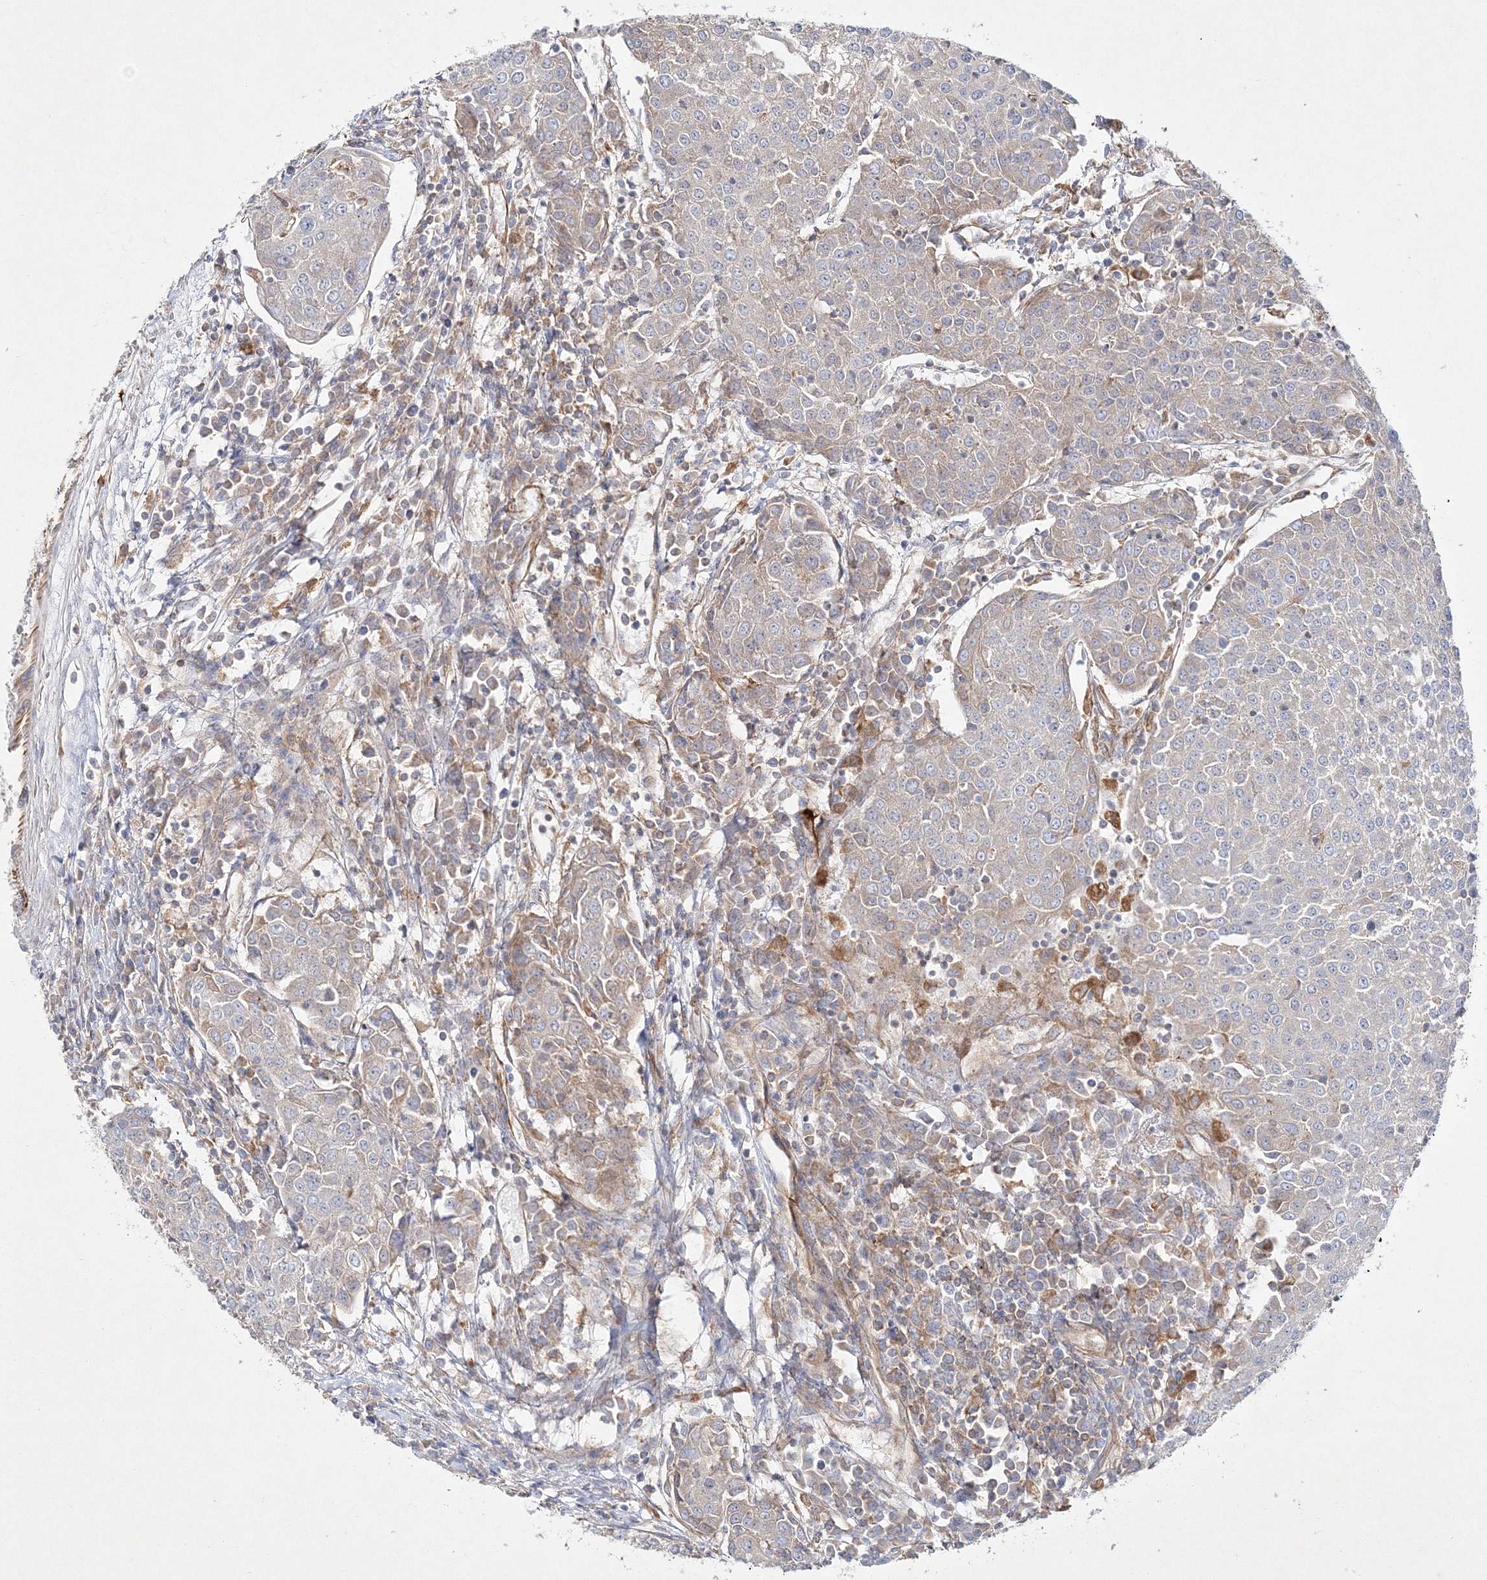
{"staining": {"intensity": "negative", "quantity": "none", "location": "none"}, "tissue": "urothelial cancer", "cell_type": "Tumor cells", "image_type": "cancer", "snomed": [{"axis": "morphology", "description": "Urothelial carcinoma, High grade"}, {"axis": "topography", "description": "Urinary bladder"}], "caption": "Tumor cells show no significant staining in urothelial cancer.", "gene": "WDR37", "patient": {"sex": "female", "age": 85}}